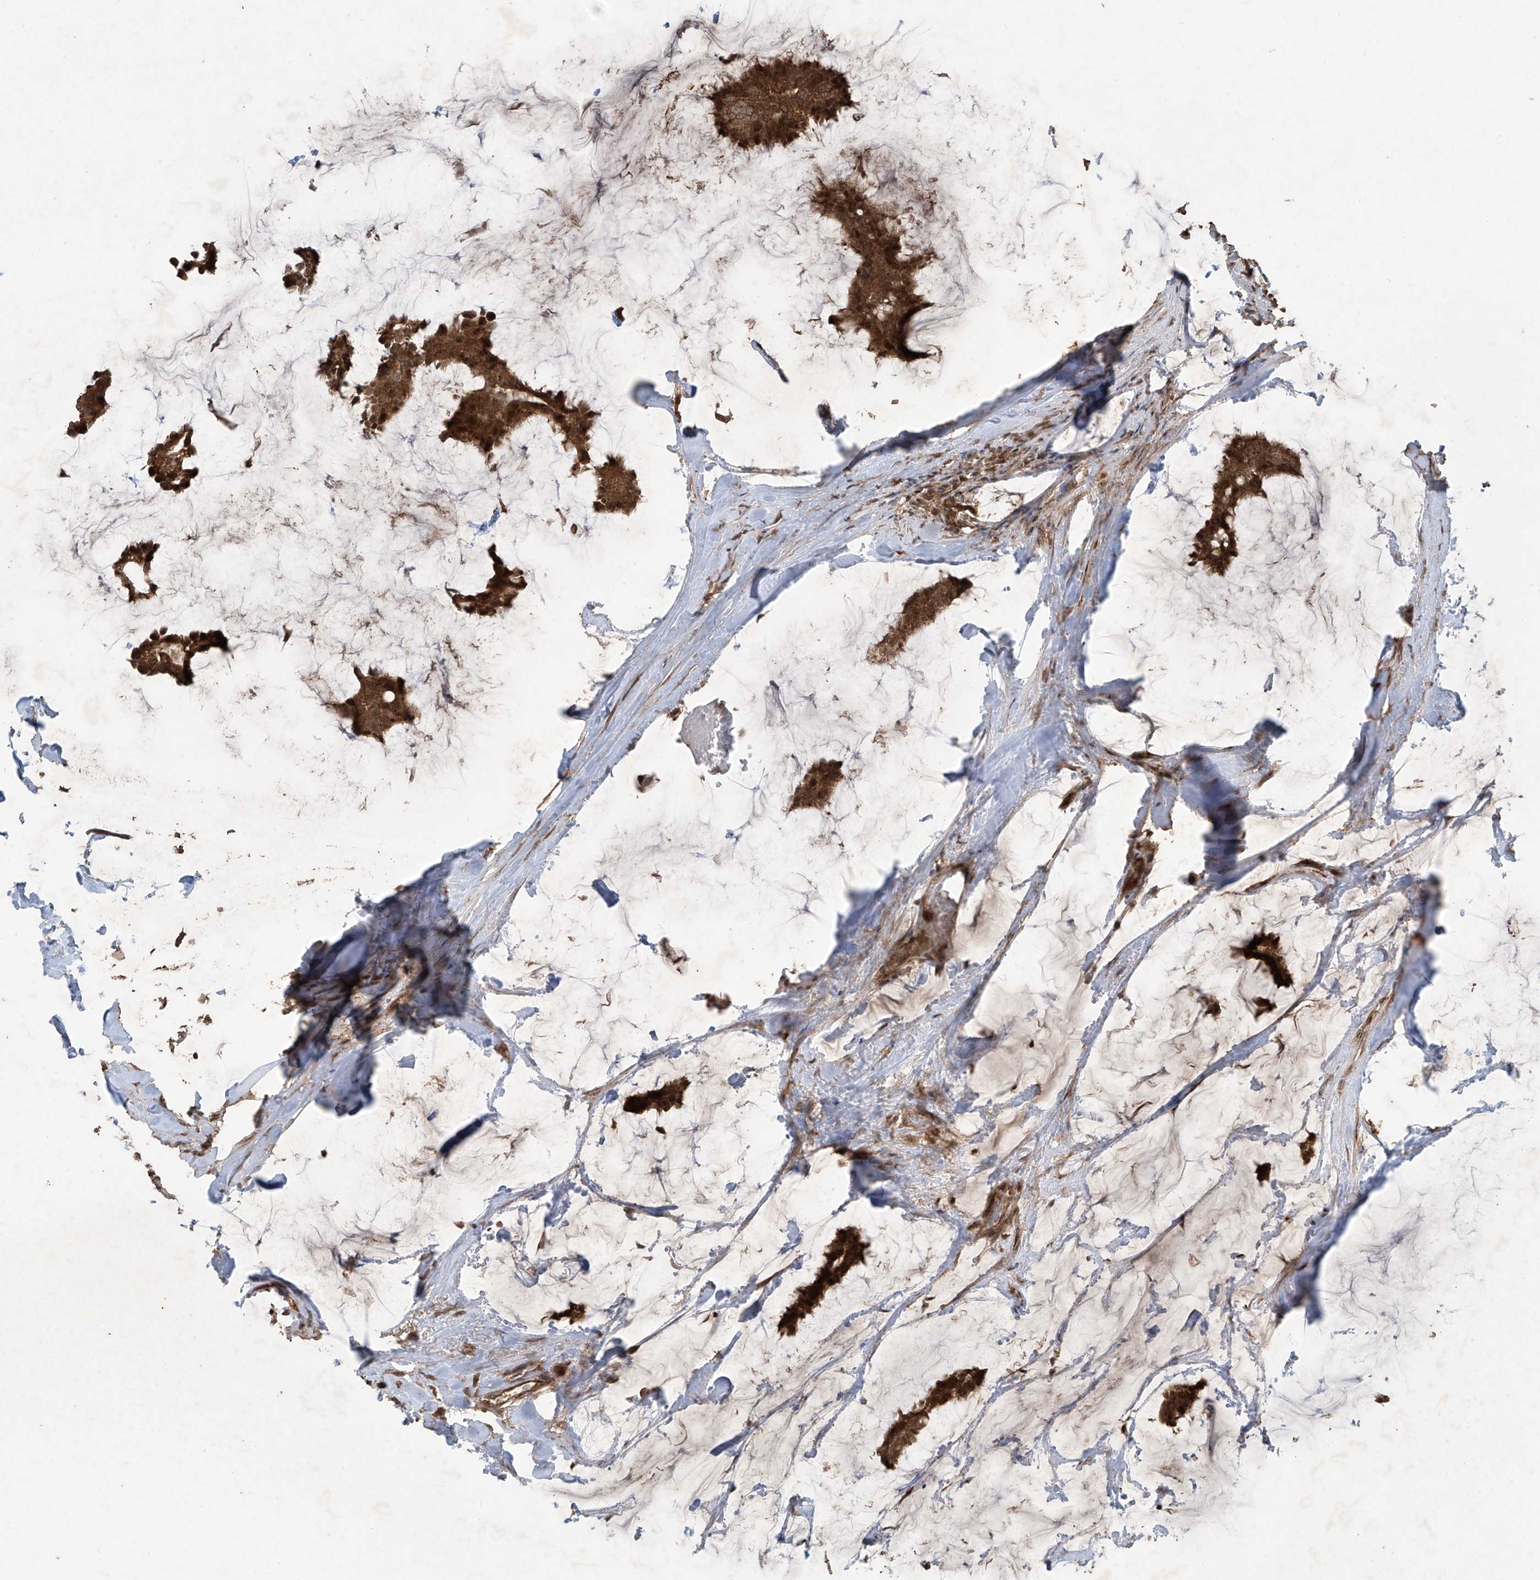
{"staining": {"intensity": "strong", "quantity": ">75%", "location": "cytoplasmic/membranous"}, "tissue": "breast cancer", "cell_type": "Tumor cells", "image_type": "cancer", "snomed": [{"axis": "morphology", "description": "Duct carcinoma"}, {"axis": "topography", "description": "Breast"}], "caption": "Breast cancer (intraductal carcinoma) stained with immunohistochemistry (IHC) reveals strong cytoplasmic/membranous expression in approximately >75% of tumor cells. The staining was performed using DAB to visualize the protein expression in brown, while the nuclei were stained in blue with hematoxylin (Magnification: 20x).", "gene": "PGPEP1", "patient": {"sex": "female", "age": 93}}